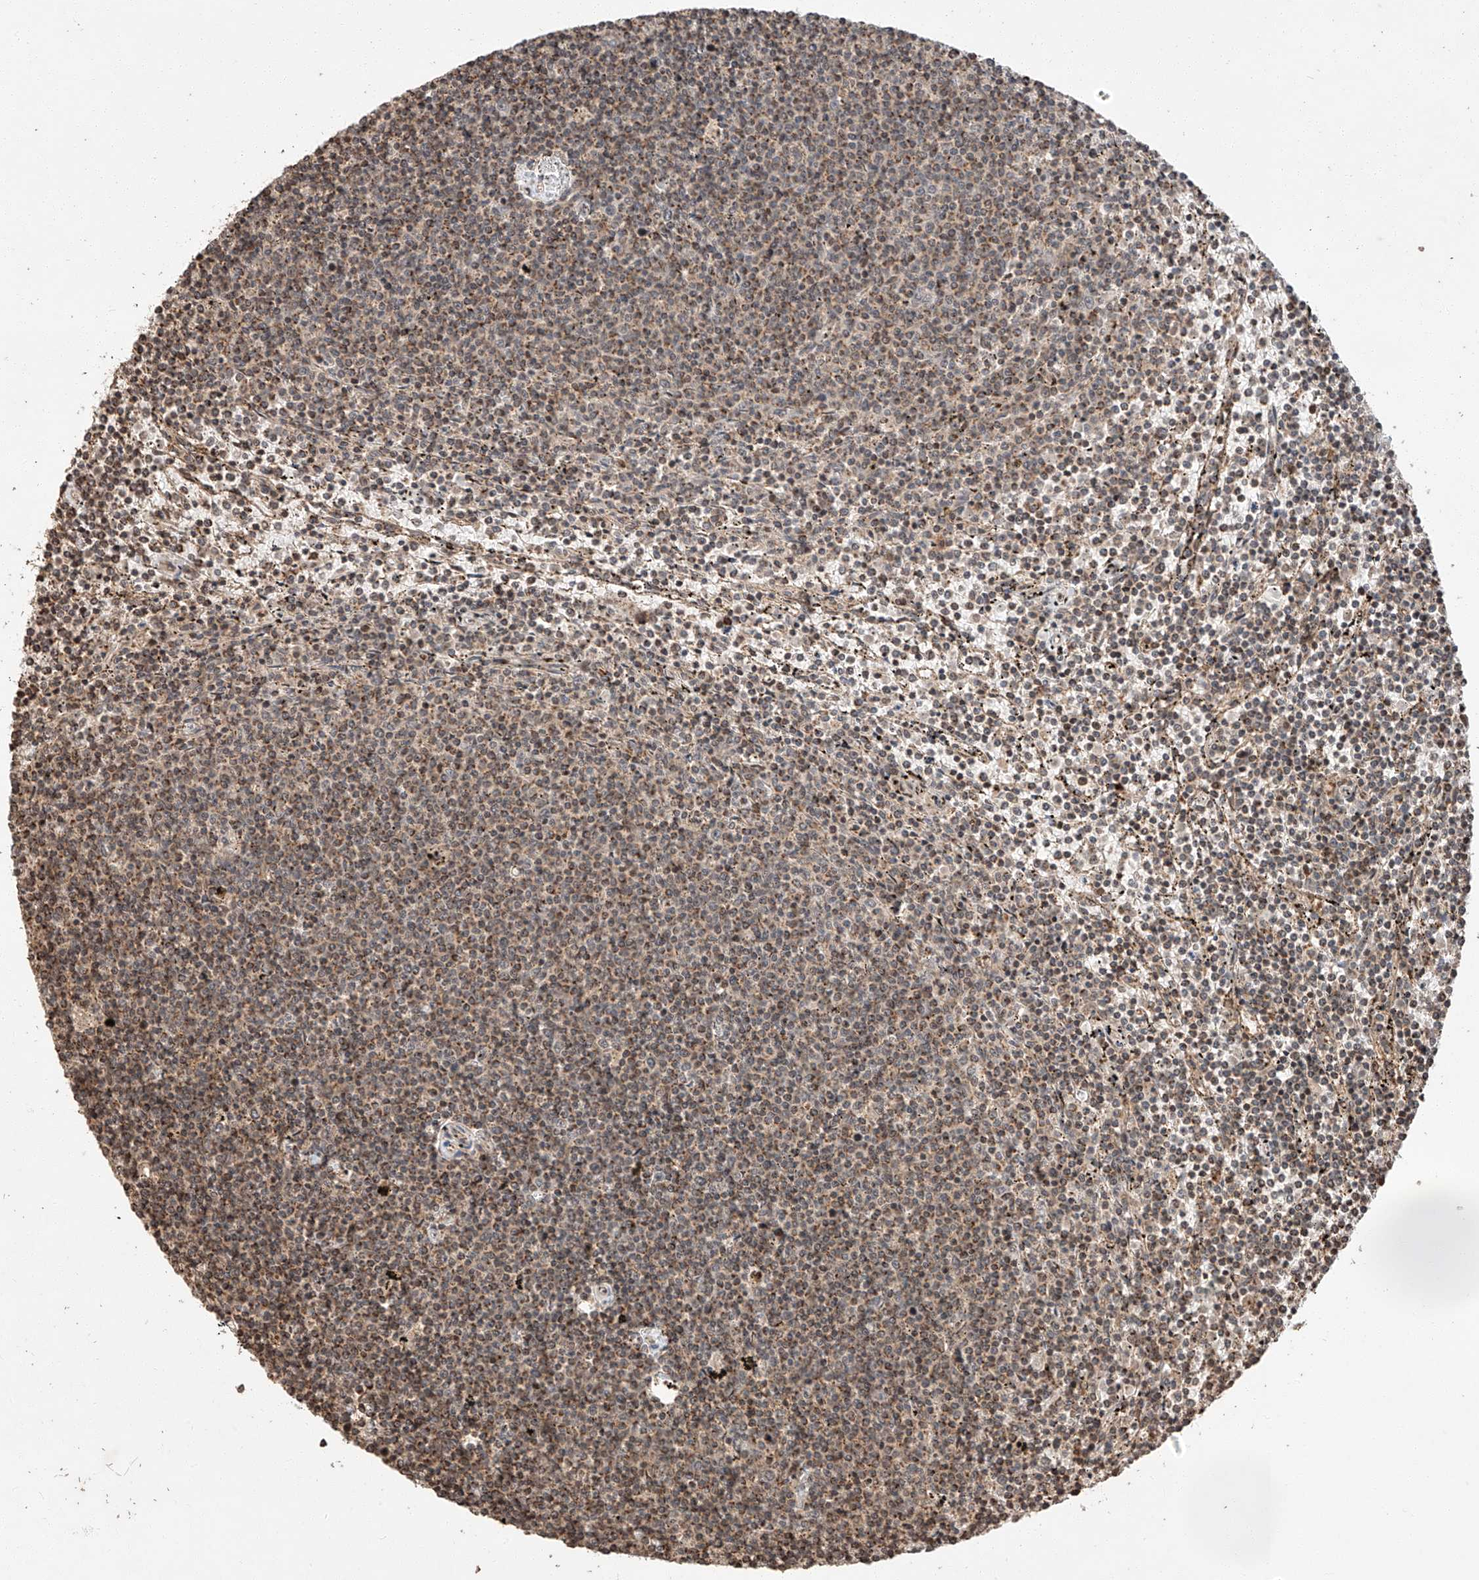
{"staining": {"intensity": "weak", "quantity": "25%-75%", "location": "cytoplasmic/membranous"}, "tissue": "lymphoma", "cell_type": "Tumor cells", "image_type": "cancer", "snomed": [{"axis": "morphology", "description": "Malignant lymphoma, non-Hodgkin's type, Low grade"}, {"axis": "topography", "description": "Spleen"}], "caption": "Lymphoma tissue displays weak cytoplasmic/membranous staining in about 25%-75% of tumor cells, visualized by immunohistochemistry.", "gene": "ARHGAP33", "patient": {"sex": "female", "age": 50}}